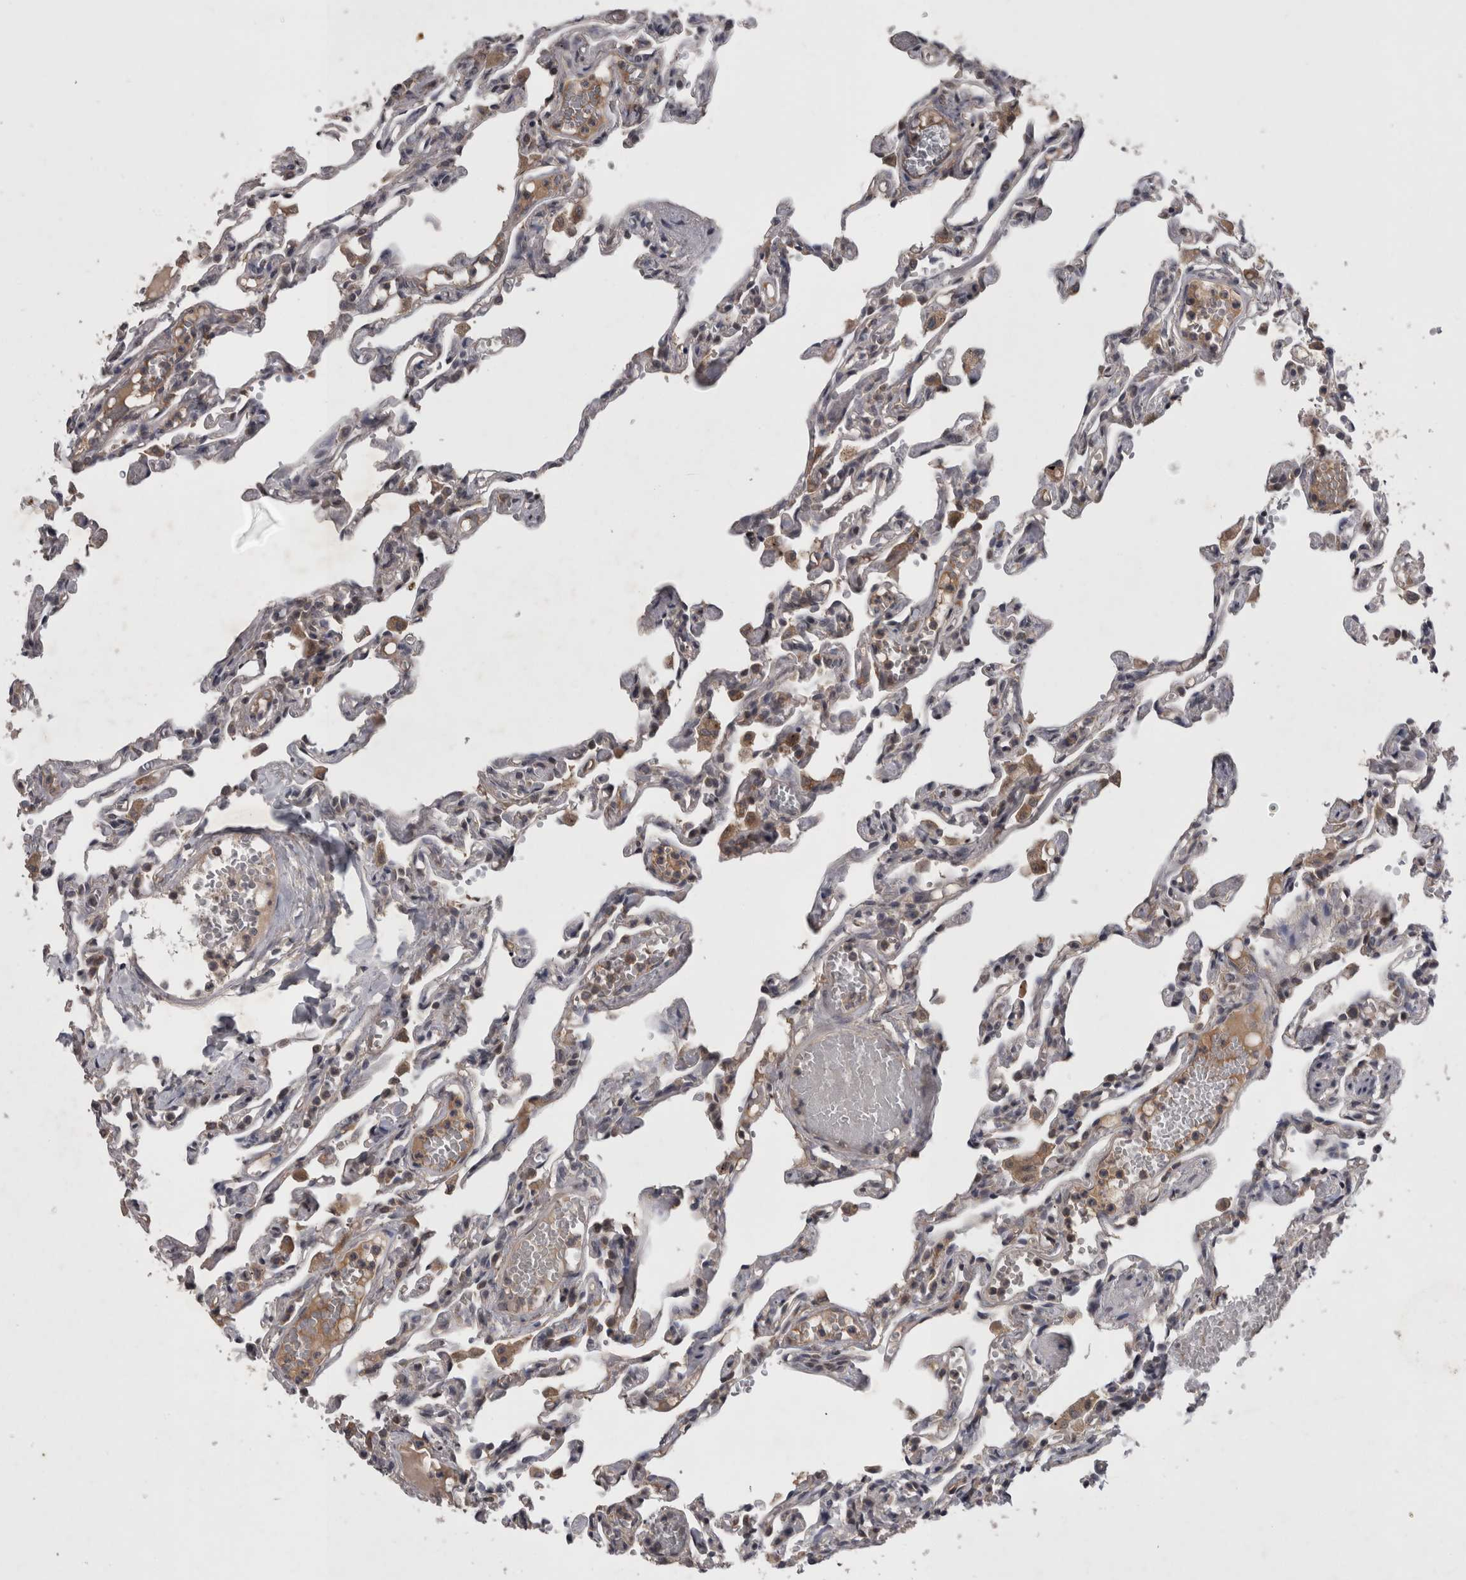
{"staining": {"intensity": "weak", "quantity": "25%-75%", "location": "cytoplasmic/membranous"}, "tissue": "lung", "cell_type": "Alveolar cells", "image_type": "normal", "snomed": [{"axis": "morphology", "description": "Normal tissue, NOS"}, {"axis": "topography", "description": "Lung"}], "caption": "Benign lung displays weak cytoplasmic/membranous expression in about 25%-75% of alveolar cells The staining is performed using DAB (3,3'-diaminobenzidine) brown chromogen to label protein expression. The nuclei are counter-stained blue using hematoxylin..", "gene": "ZNF114", "patient": {"sex": "male", "age": 21}}